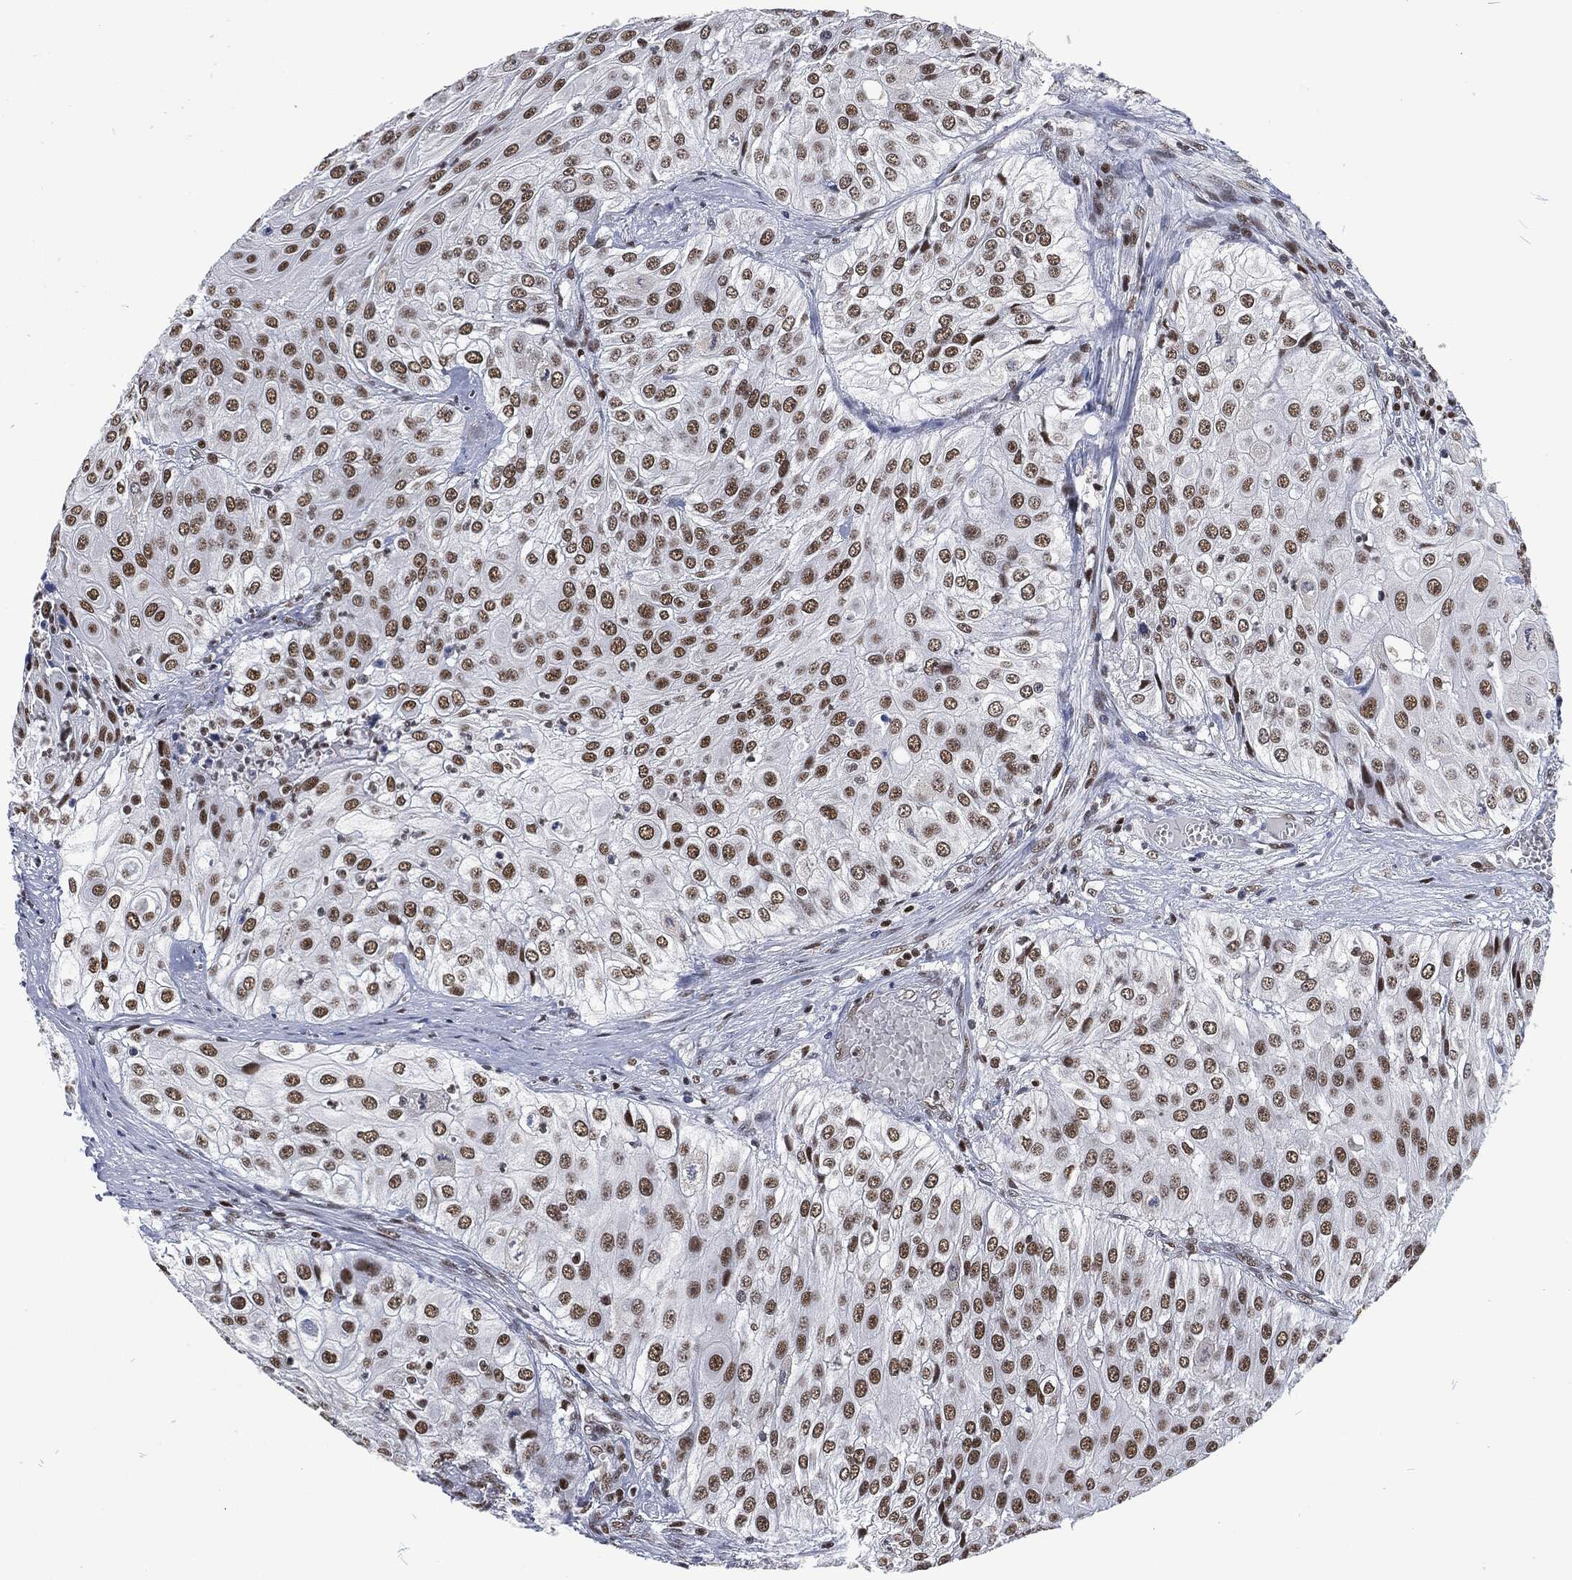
{"staining": {"intensity": "moderate", "quantity": "25%-75%", "location": "nuclear"}, "tissue": "urothelial cancer", "cell_type": "Tumor cells", "image_type": "cancer", "snomed": [{"axis": "morphology", "description": "Urothelial carcinoma, High grade"}, {"axis": "topography", "description": "Urinary bladder"}], "caption": "The image displays staining of urothelial cancer, revealing moderate nuclear protein expression (brown color) within tumor cells.", "gene": "DCPS", "patient": {"sex": "female", "age": 79}}